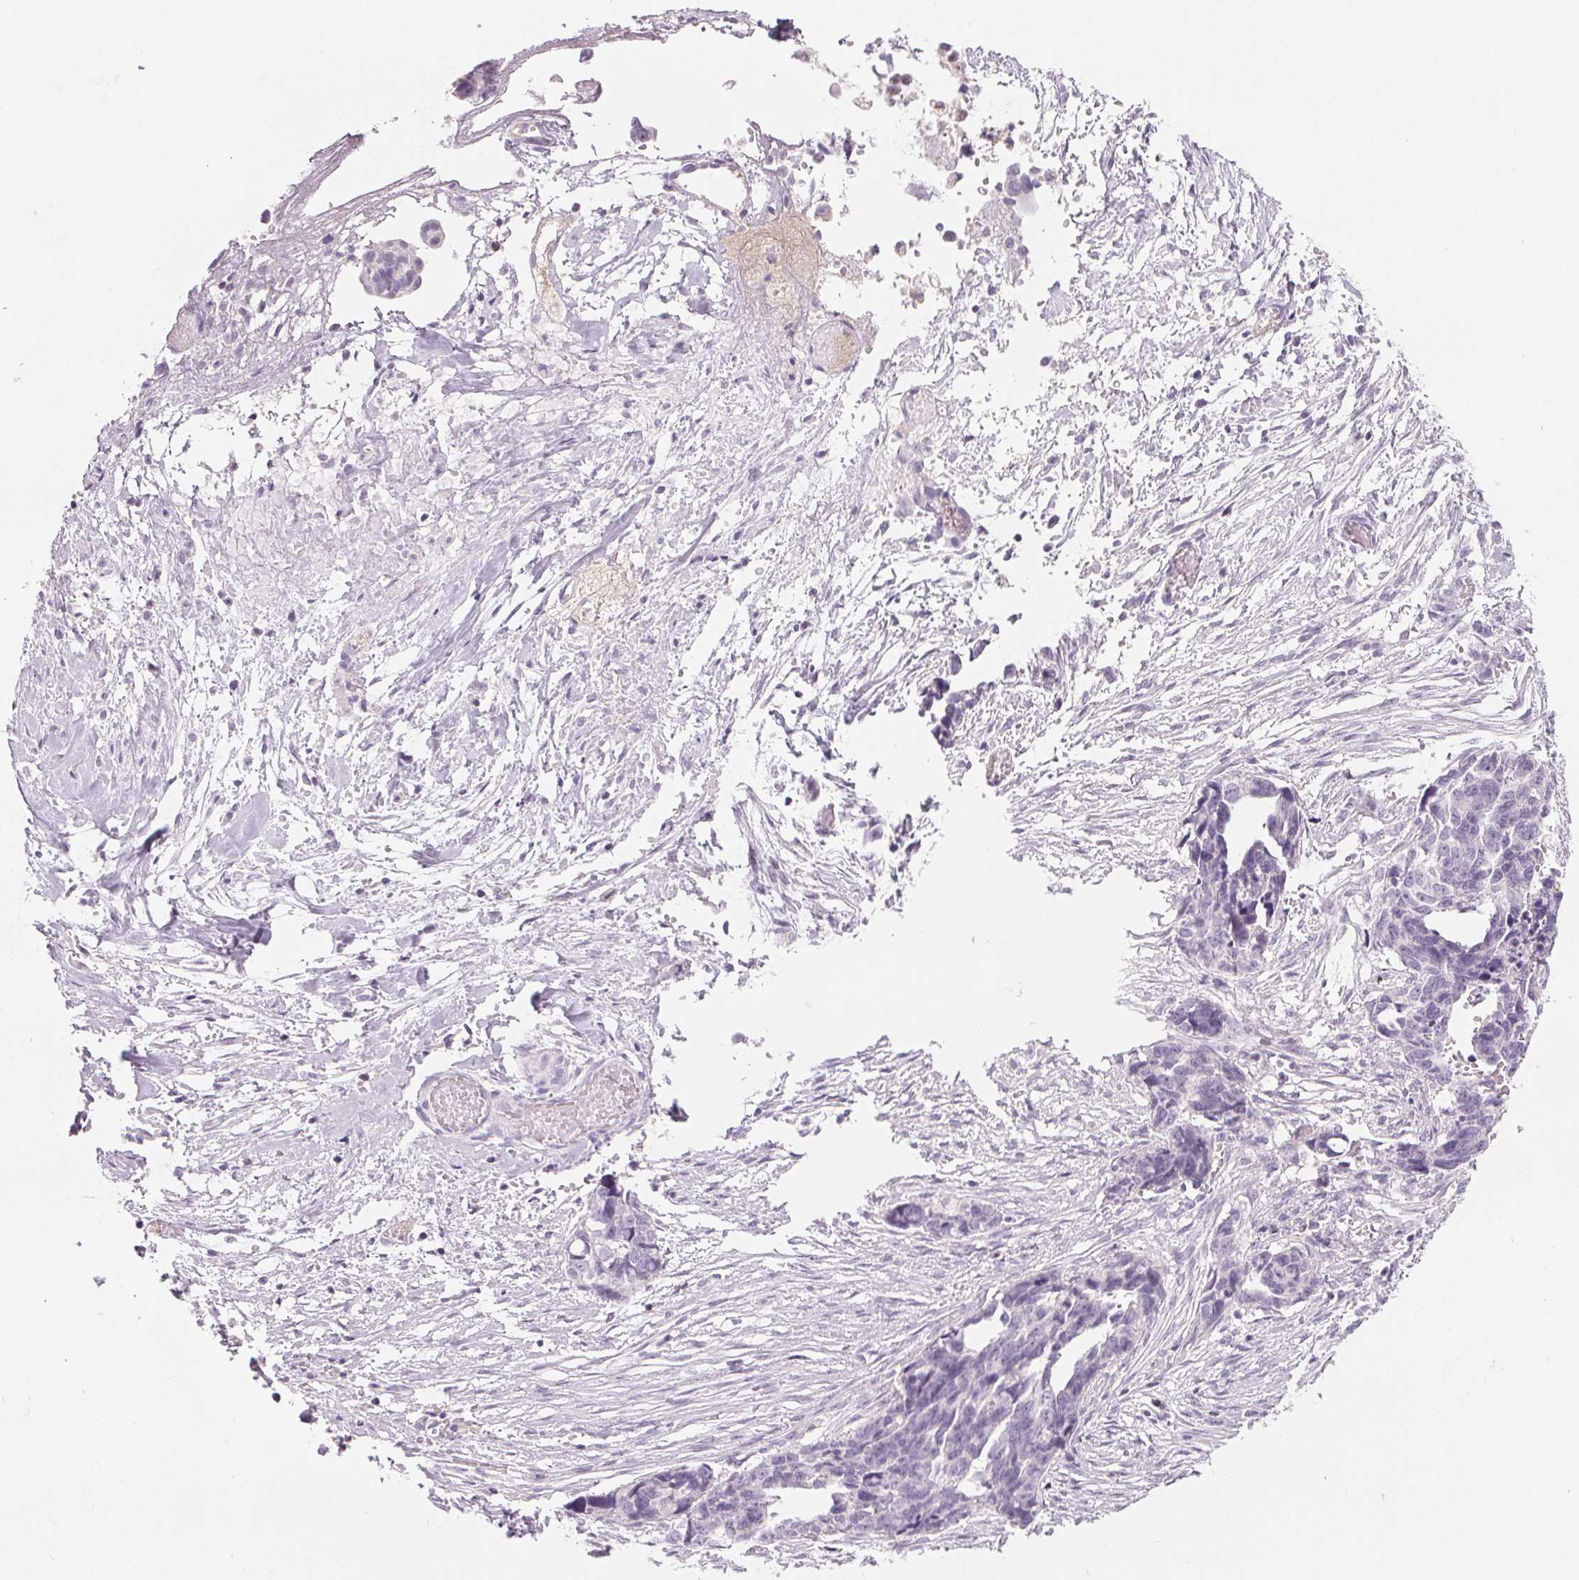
{"staining": {"intensity": "negative", "quantity": "none", "location": "none"}, "tissue": "ovarian cancer", "cell_type": "Tumor cells", "image_type": "cancer", "snomed": [{"axis": "morphology", "description": "Cystadenocarcinoma, serous, NOS"}, {"axis": "topography", "description": "Ovary"}], "caption": "IHC of serous cystadenocarcinoma (ovarian) displays no staining in tumor cells.", "gene": "CD69", "patient": {"sex": "female", "age": 69}}